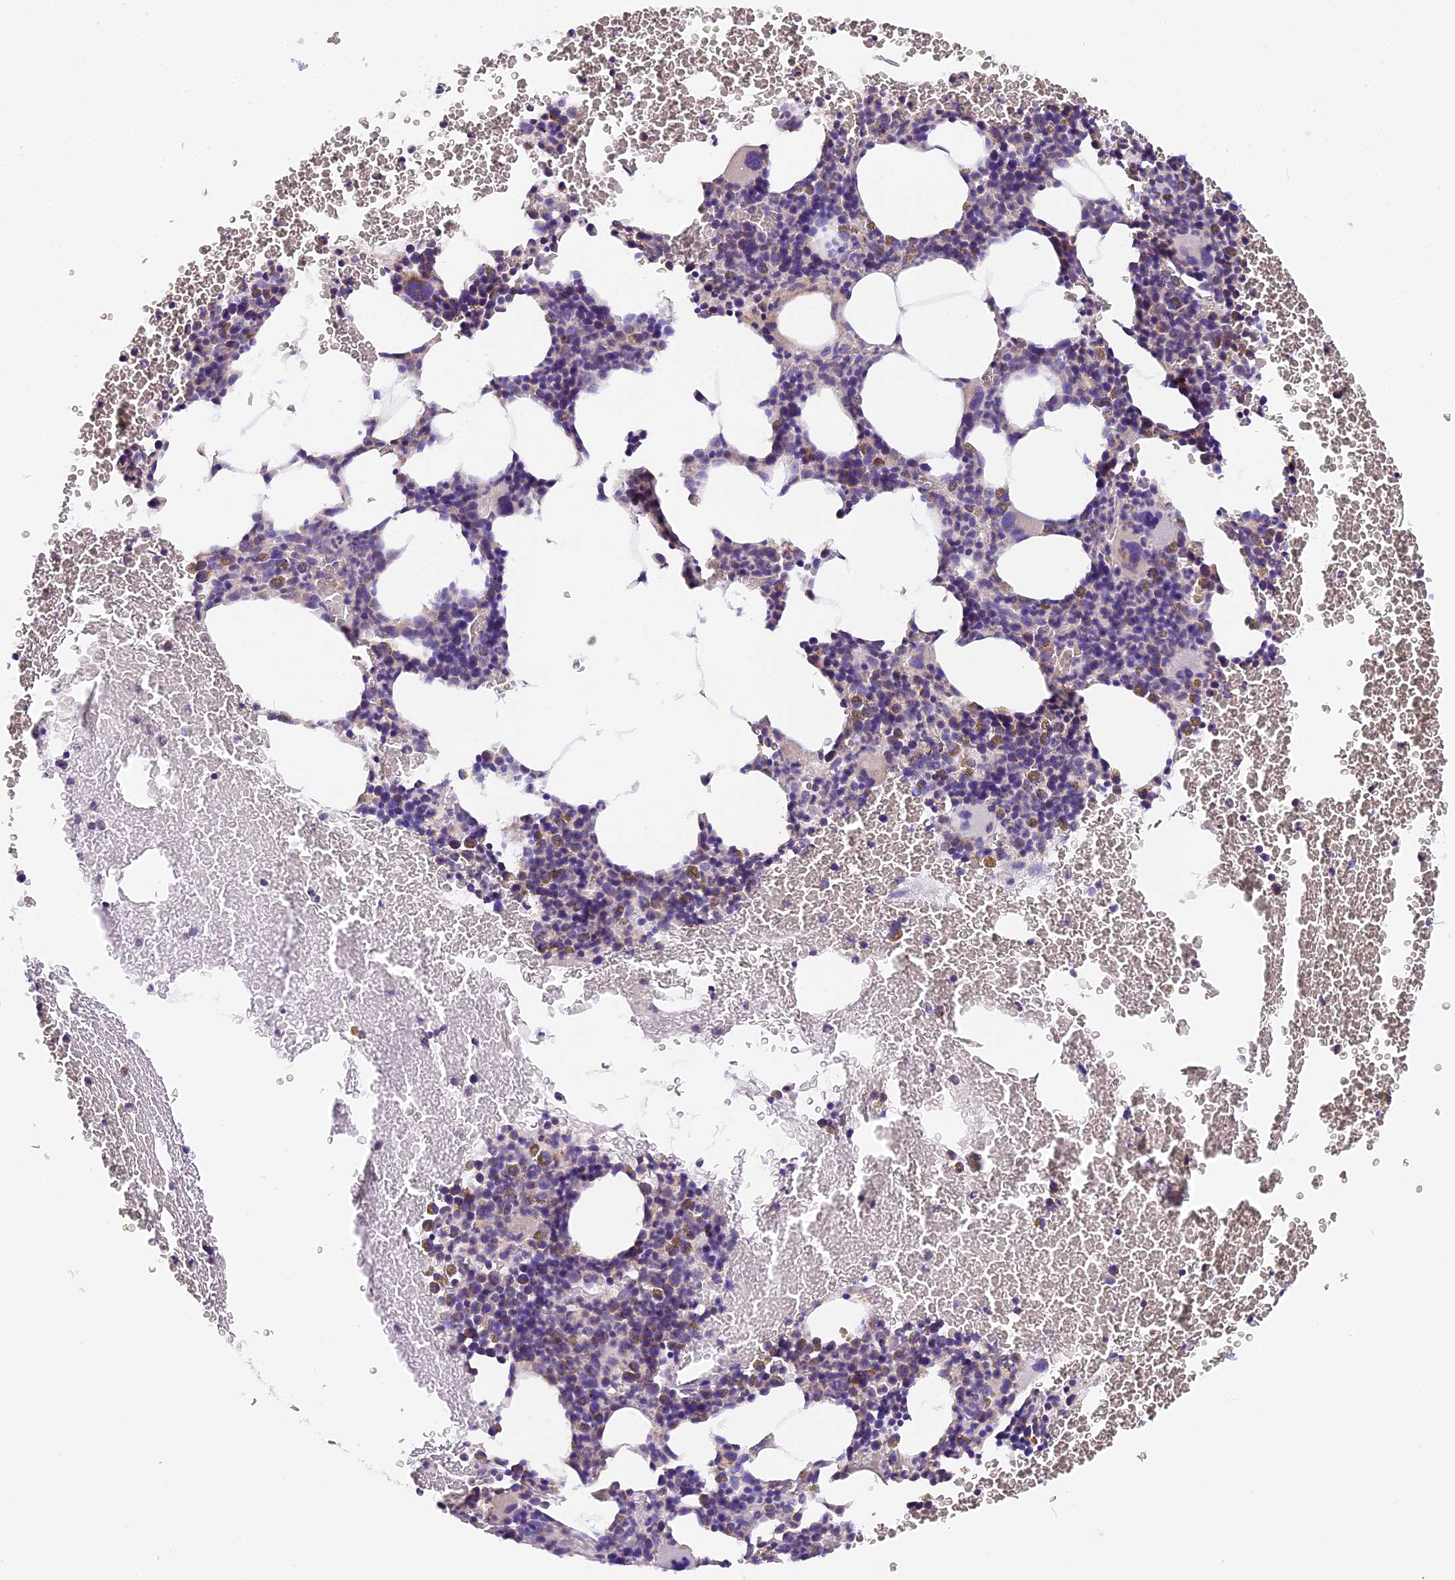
{"staining": {"intensity": "moderate", "quantity": "<25%", "location": "cytoplasmic/membranous"}, "tissue": "bone marrow", "cell_type": "Hematopoietic cells", "image_type": "normal", "snomed": [{"axis": "morphology", "description": "Normal tissue, NOS"}, {"axis": "topography", "description": "Bone marrow"}], "caption": "A high-resolution image shows immunohistochemistry staining of unremarkable bone marrow, which exhibits moderate cytoplasmic/membranous staining in about <25% of hematopoietic cells.", "gene": "MGME1", "patient": {"sex": "male", "age": 75}}